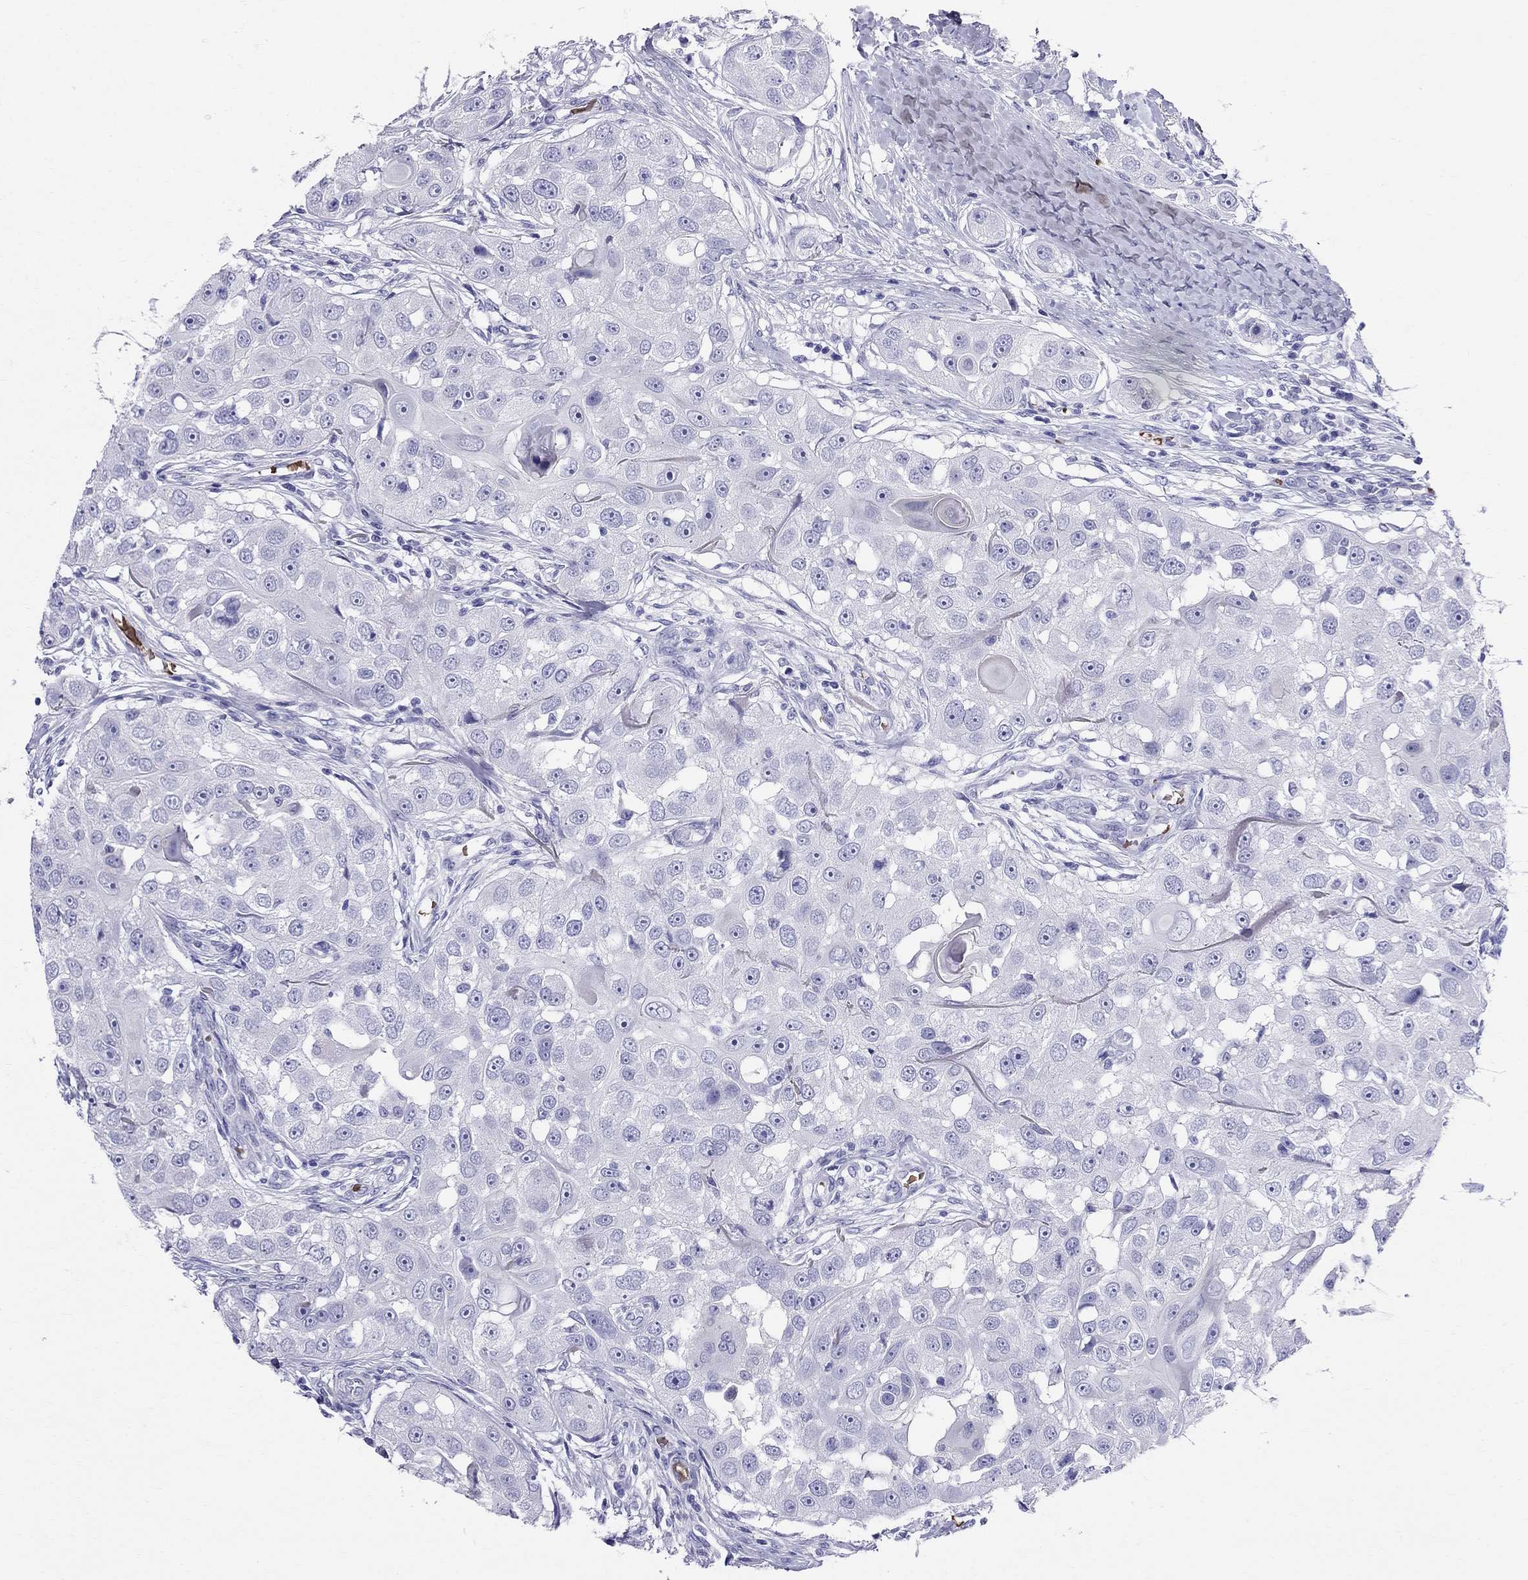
{"staining": {"intensity": "negative", "quantity": "none", "location": "none"}, "tissue": "head and neck cancer", "cell_type": "Tumor cells", "image_type": "cancer", "snomed": [{"axis": "morphology", "description": "Squamous cell carcinoma, NOS"}, {"axis": "topography", "description": "Head-Neck"}], "caption": "The photomicrograph reveals no significant staining in tumor cells of head and neck cancer. (IHC, brightfield microscopy, high magnification).", "gene": "DNAAF6", "patient": {"sex": "male", "age": 51}}